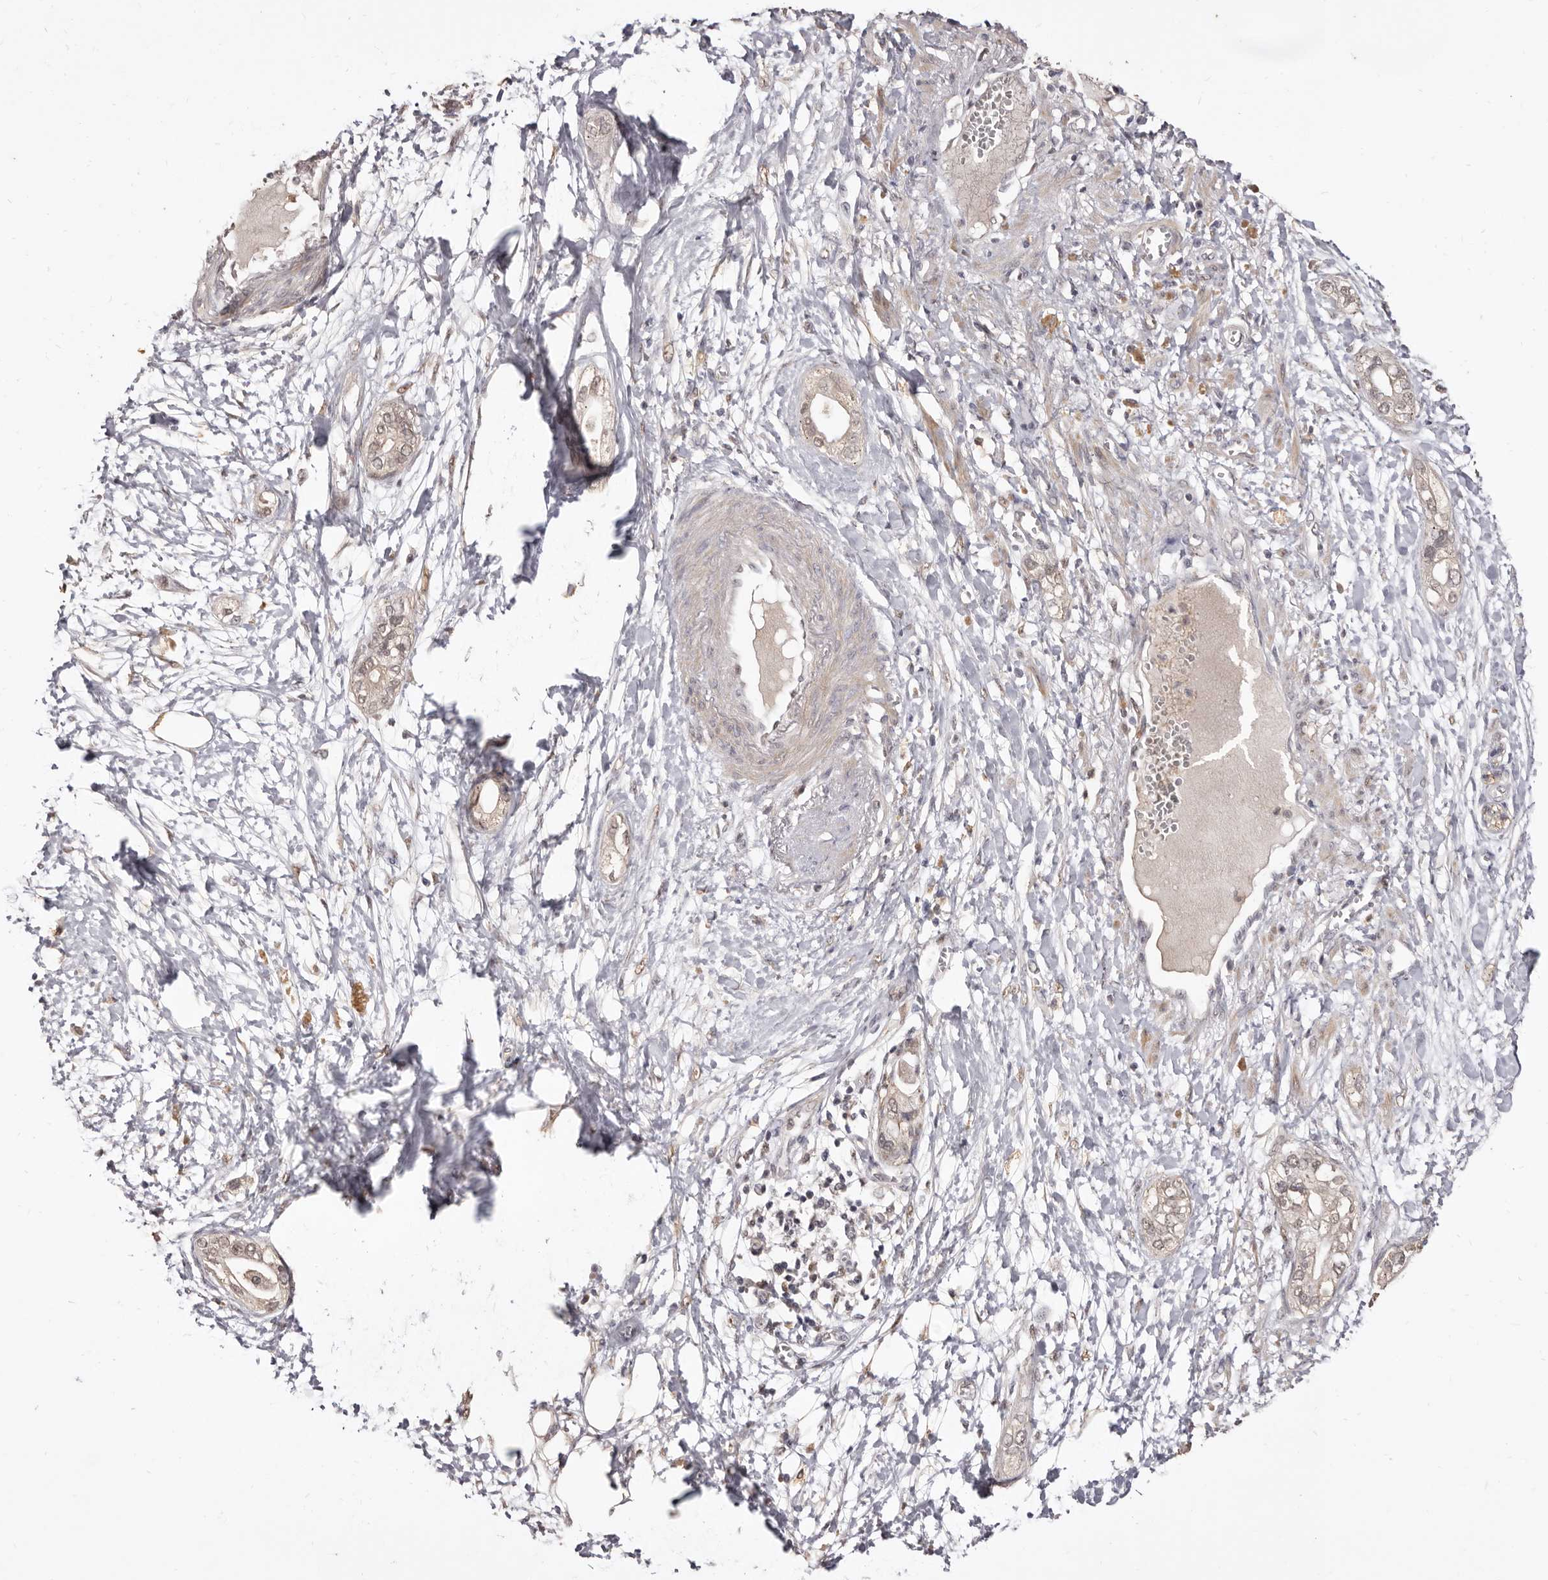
{"staining": {"intensity": "weak", "quantity": "25%-75%", "location": "cytoplasmic/membranous,nuclear"}, "tissue": "pancreatic cancer", "cell_type": "Tumor cells", "image_type": "cancer", "snomed": [{"axis": "morphology", "description": "Adenocarcinoma, NOS"}, {"axis": "topography", "description": "Pancreas"}], "caption": "An image of human pancreatic adenocarcinoma stained for a protein displays weak cytoplasmic/membranous and nuclear brown staining in tumor cells.", "gene": "INAVA", "patient": {"sex": "male", "age": 68}}